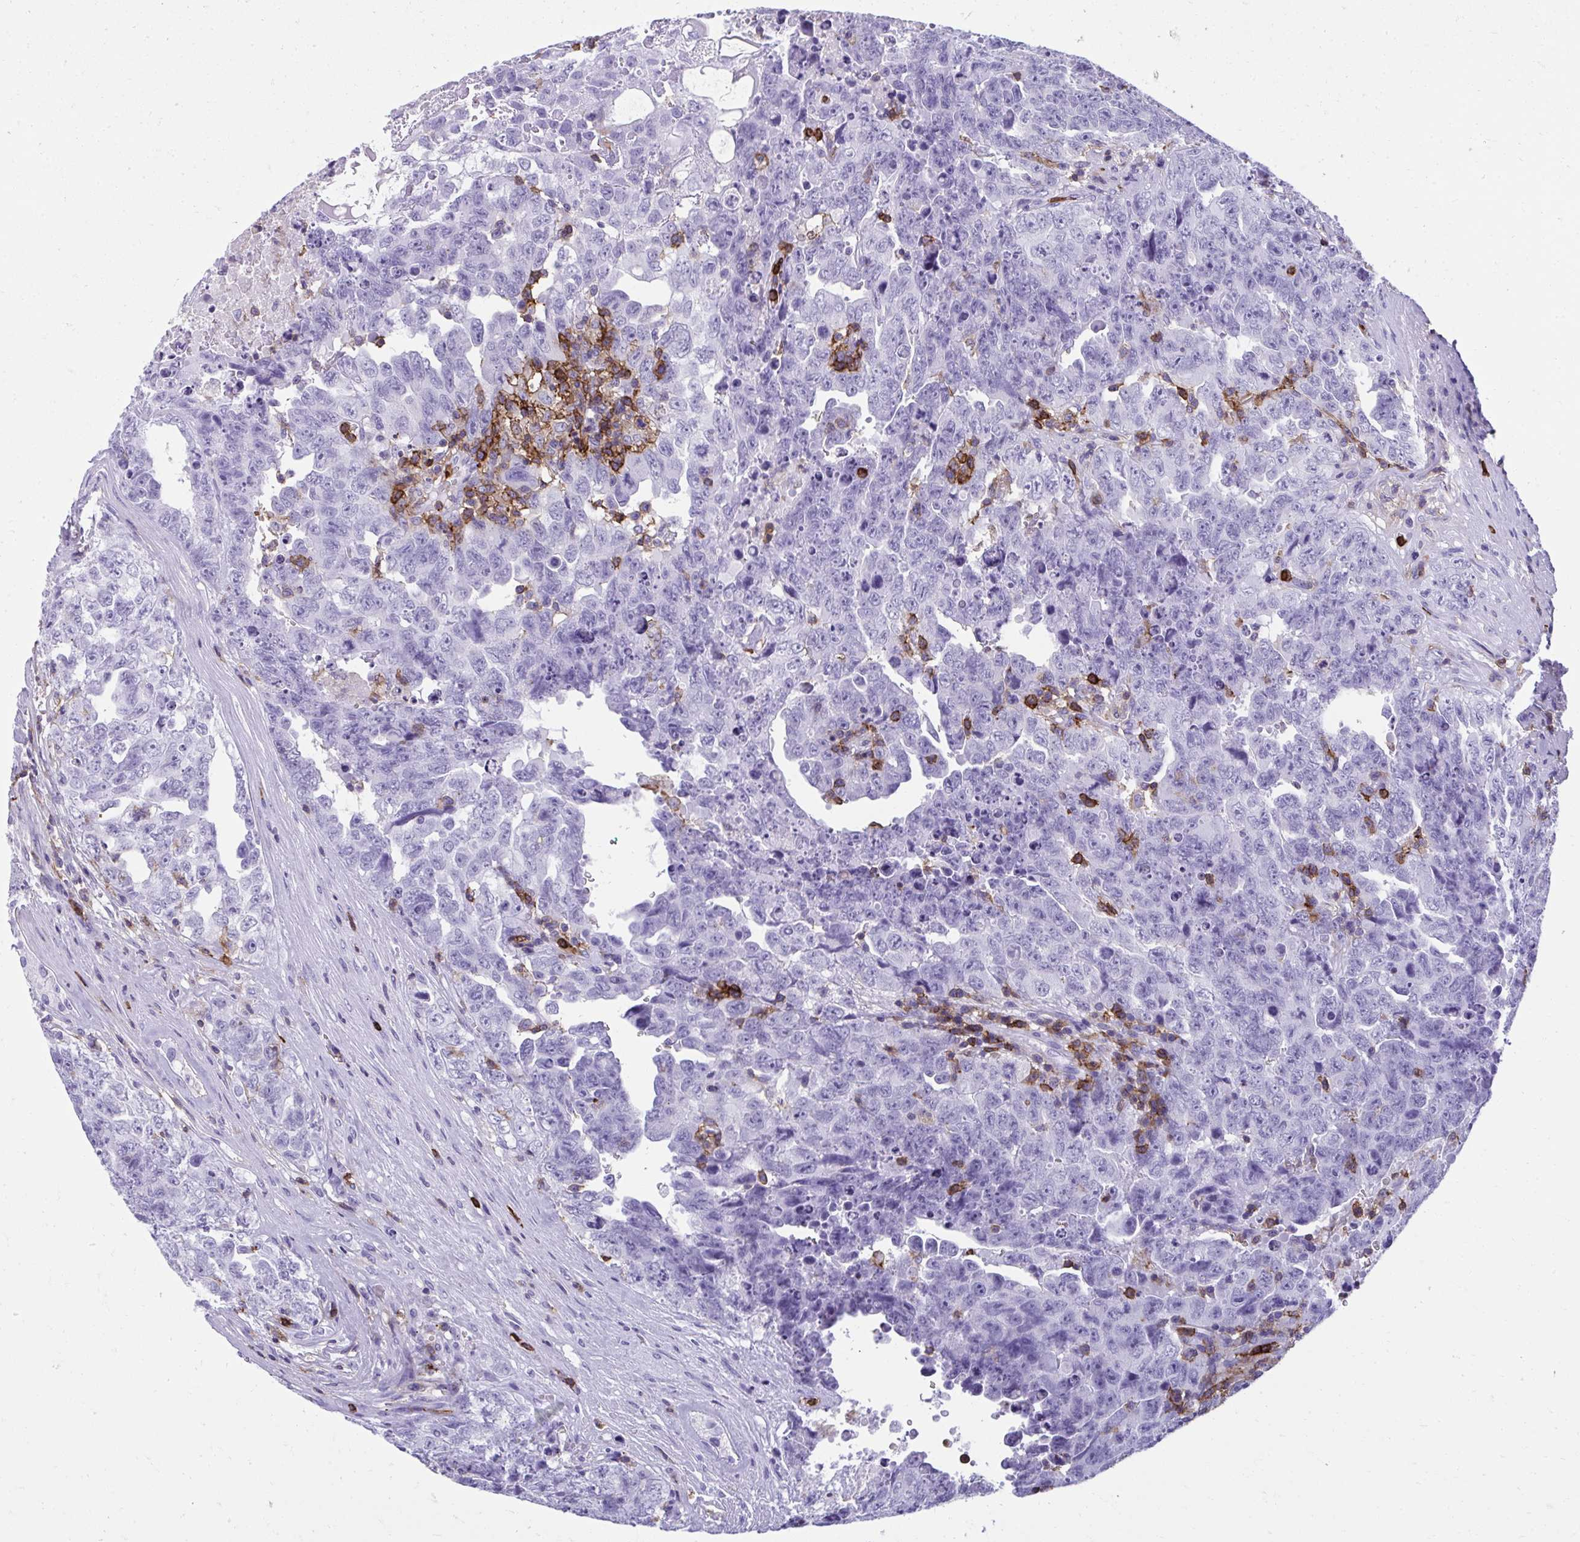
{"staining": {"intensity": "negative", "quantity": "none", "location": "none"}, "tissue": "testis cancer", "cell_type": "Tumor cells", "image_type": "cancer", "snomed": [{"axis": "morphology", "description": "Carcinoma, Embryonal, NOS"}, {"axis": "topography", "description": "Testis"}], "caption": "Immunohistochemistry (IHC) histopathology image of testis cancer (embryonal carcinoma) stained for a protein (brown), which exhibits no expression in tumor cells.", "gene": "SPN", "patient": {"sex": "male", "age": 24}}